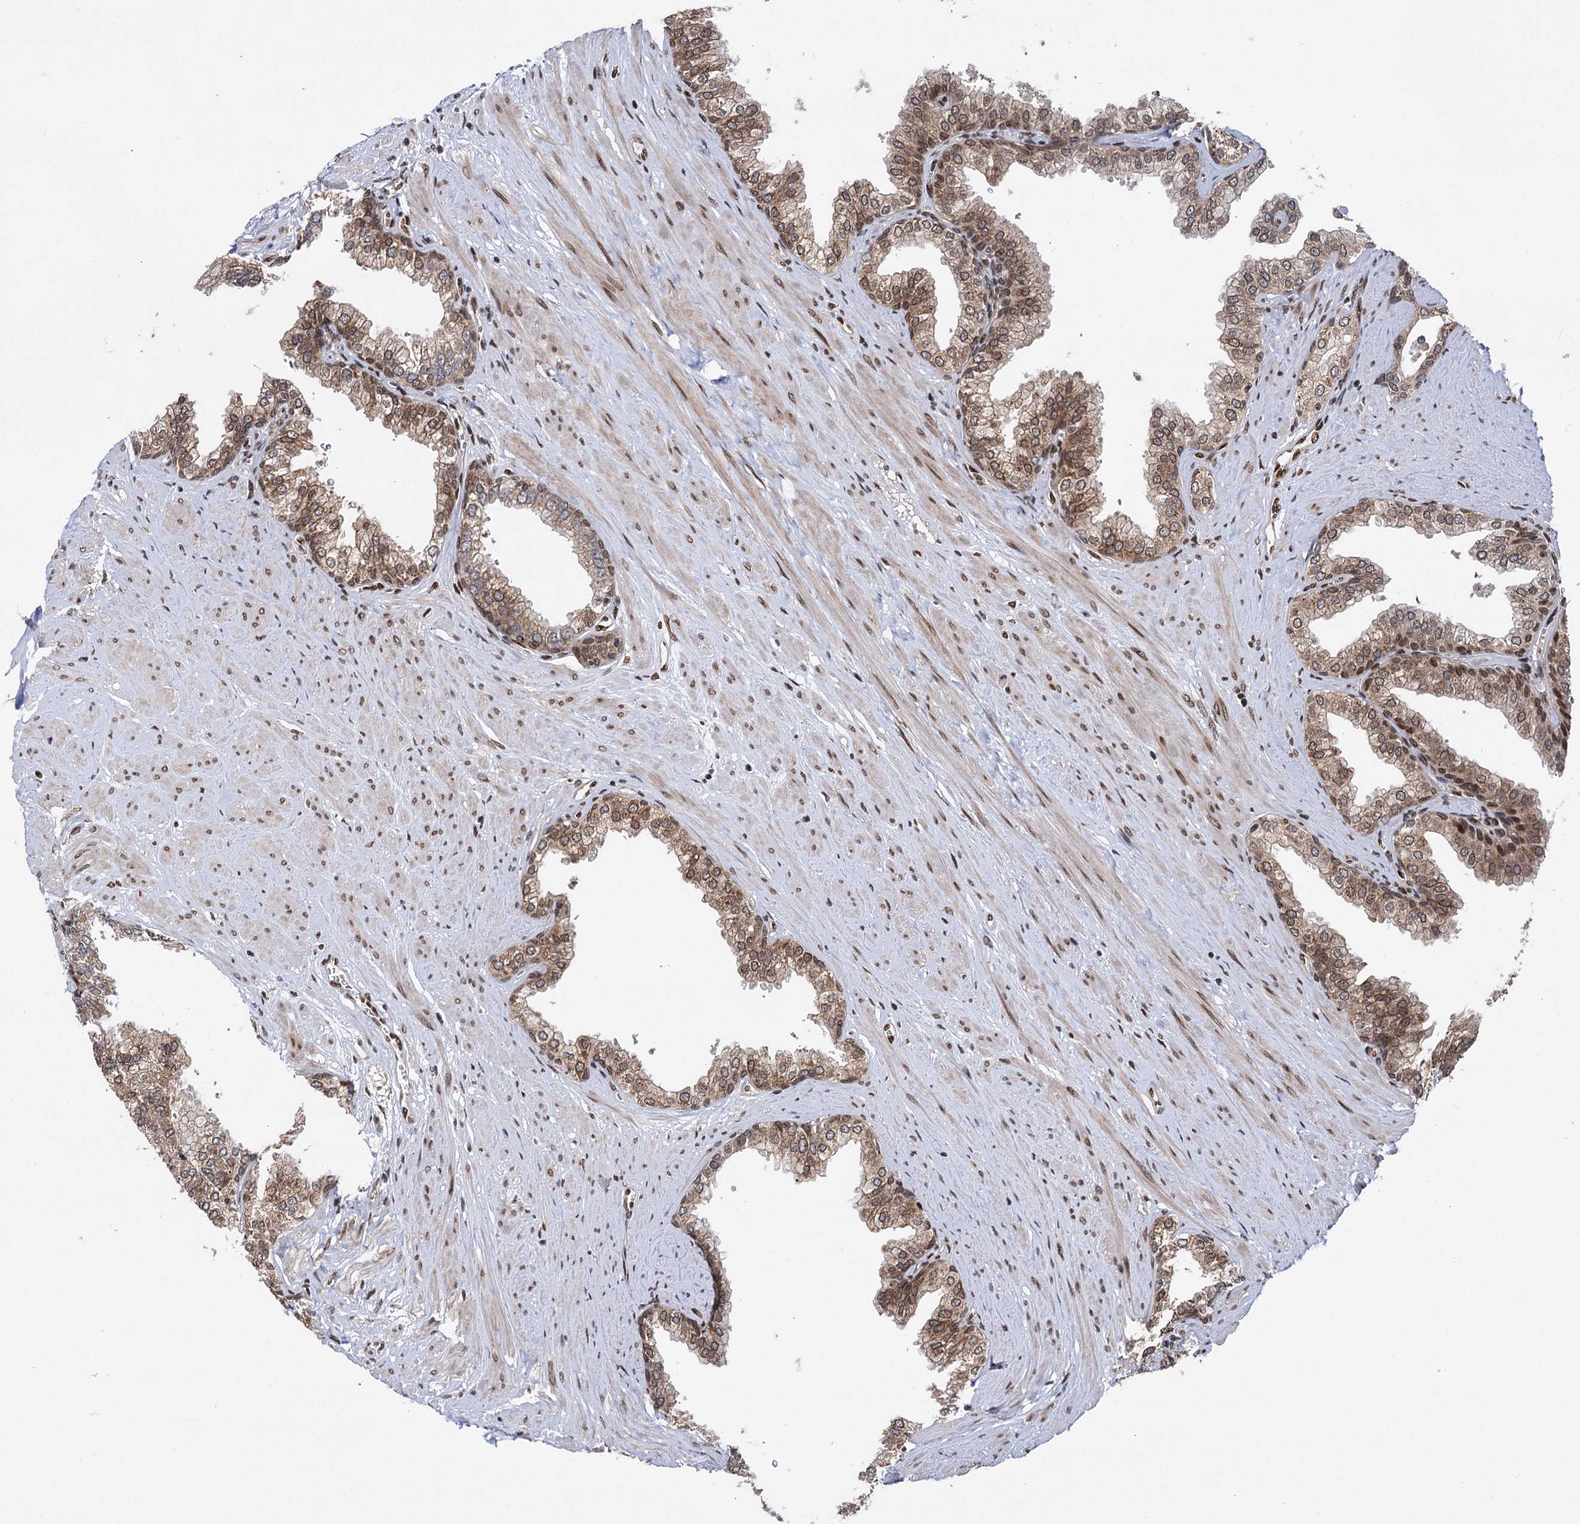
{"staining": {"intensity": "moderate", "quantity": "25%-75%", "location": "cytoplasmic/membranous,nuclear"}, "tissue": "prostate", "cell_type": "Glandular cells", "image_type": "normal", "snomed": [{"axis": "morphology", "description": "Normal tissue, NOS"}, {"axis": "morphology", "description": "Urothelial carcinoma, Low grade"}, {"axis": "topography", "description": "Urinary bladder"}, {"axis": "topography", "description": "Prostate"}], "caption": "Protein analysis of normal prostate demonstrates moderate cytoplasmic/membranous,nuclear positivity in approximately 25%-75% of glandular cells.", "gene": "MESD", "patient": {"sex": "male", "age": 60}}